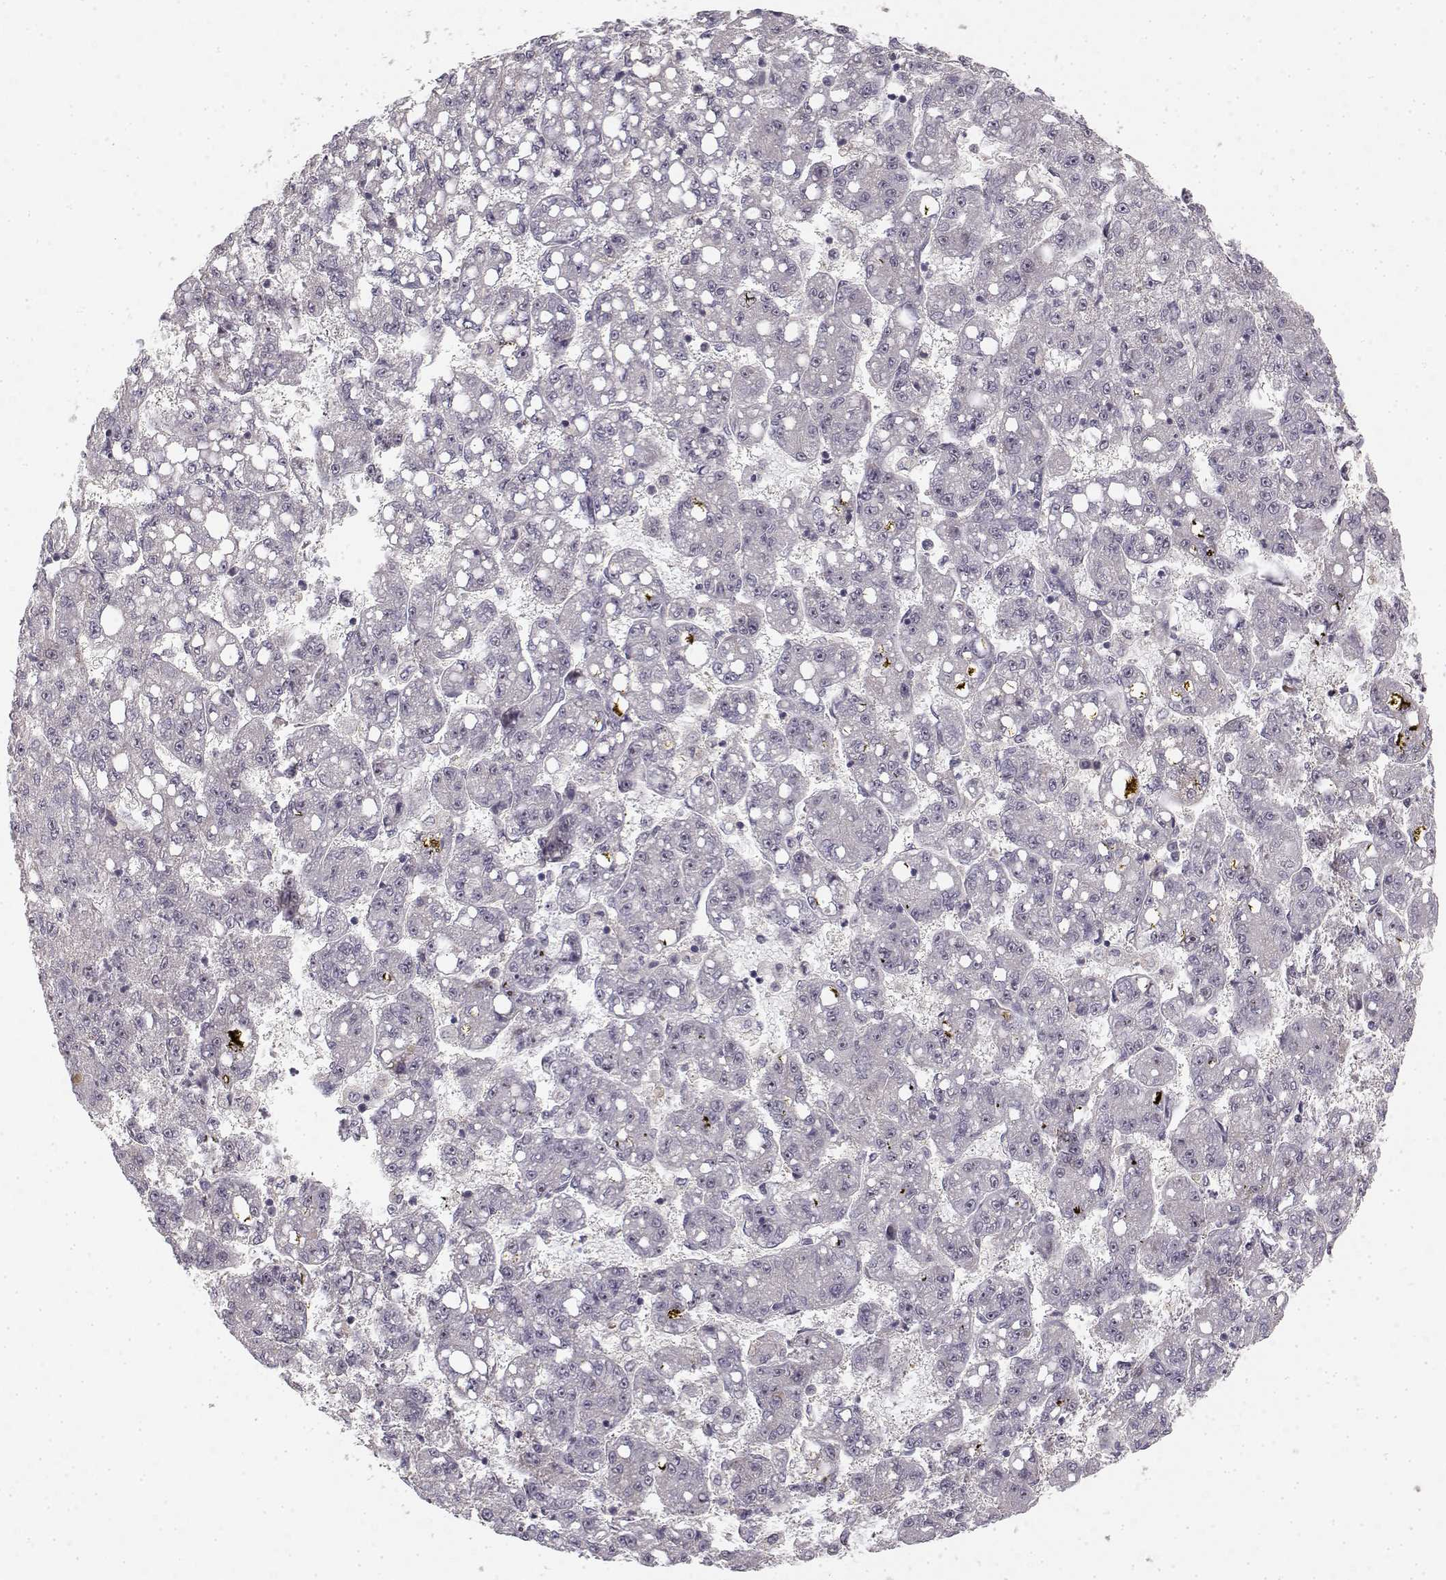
{"staining": {"intensity": "negative", "quantity": "none", "location": "none"}, "tissue": "liver cancer", "cell_type": "Tumor cells", "image_type": "cancer", "snomed": [{"axis": "morphology", "description": "Carcinoma, Hepatocellular, NOS"}, {"axis": "topography", "description": "Liver"}], "caption": "This is a micrograph of IHC staining of liver hepatocellular carcinoma, which shows no expression in tumor cells.", "gene": "MED12L", "patient": {"sex": "female", "age": 65}}